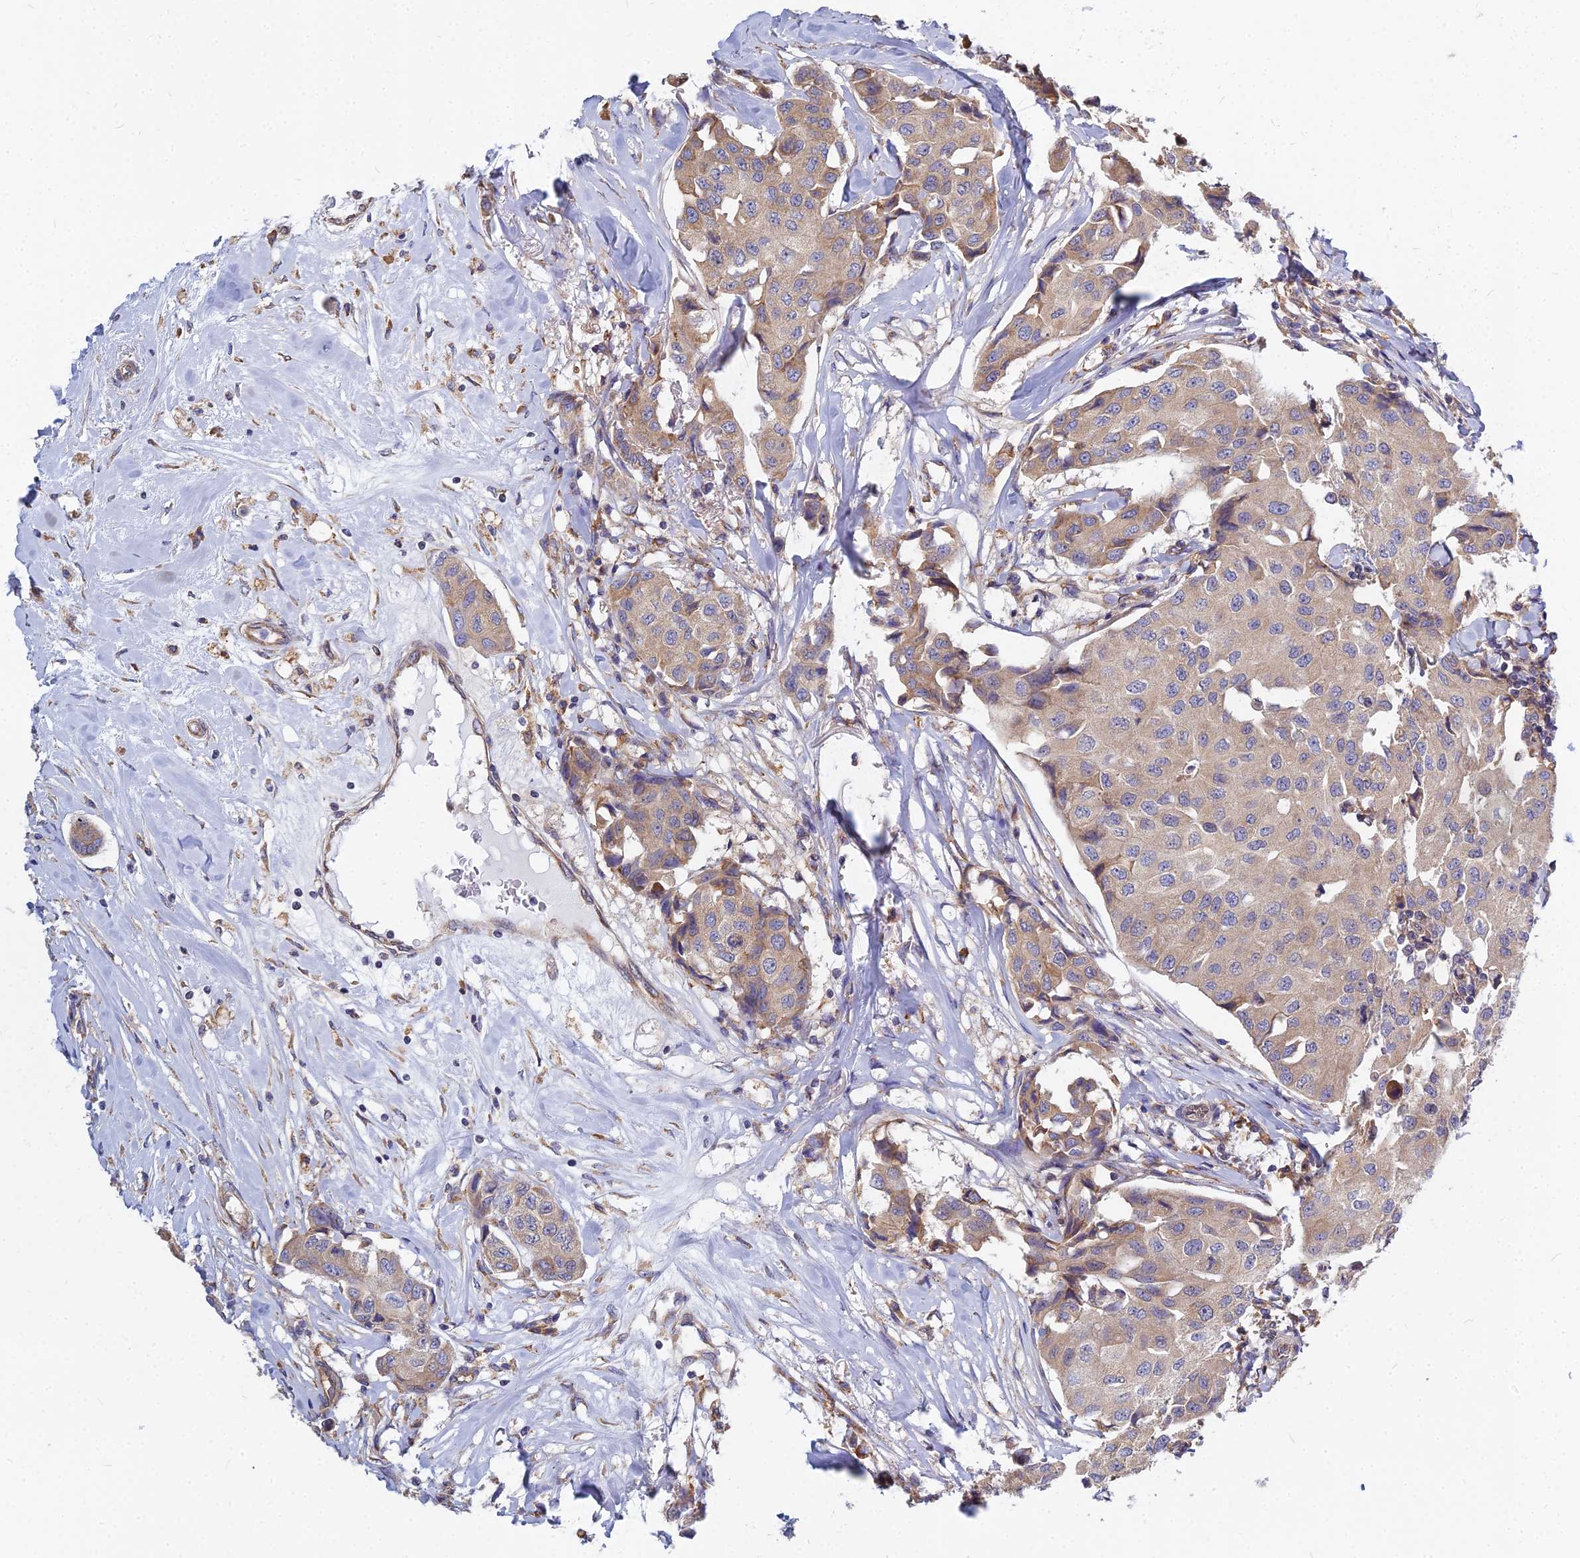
{"staining": {"intensity": "moderate", "quantity": "25%-75%", "location": "cytoplasmic/membranous"}, "tissue": "breast cancer", "cell_type": "Tumor cells", "image_type": "cancer", "snomed": [{"axis": "morphology", "description": "Duct carcinoma"}, {"axis": "topography", "description": "Breast"}], "caption": "A medium amount of moderate cytoplasmic/membranous staining is identified in approximately 25%-75% of tumor cells in invasive ductal carcinoma (breast) tissue.", "gene": "KIAA1143", "patient": {"sex": "female", "age": 80}}